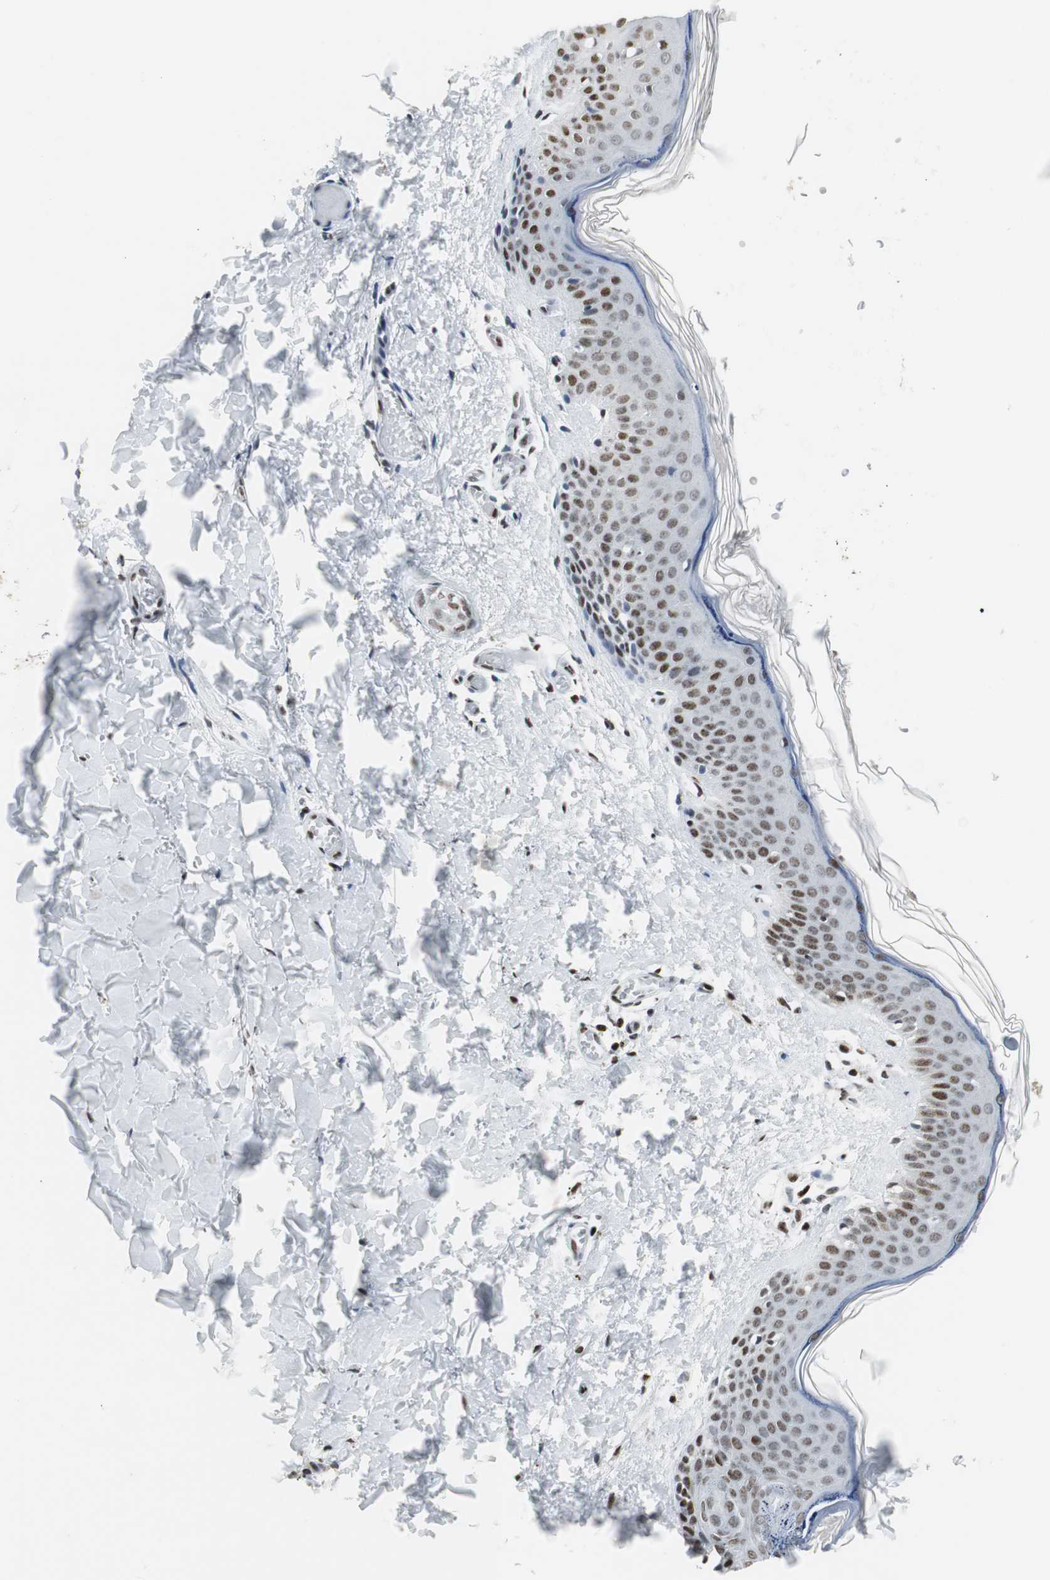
{"staining": {"intensity": "negative", "quantity": "none", "location": "none"}, "tissue": "skin", "cell_type": "Fibroblasts", "image_type": "normal", "snomed": [{"axis": "morphology", "description": "Normal tissue, NOS"}, {"axis": "topography", "description": "Skin"}], "caption": "This photomicrograph is of unremarkable skin stained with immunohistochemistry to label a protein in brown with the nuclei are counter-stained blue. There is no staining in fibroblasts.", "gene": "RBBP4", "patient": {"sex": "female", "age": 56}}